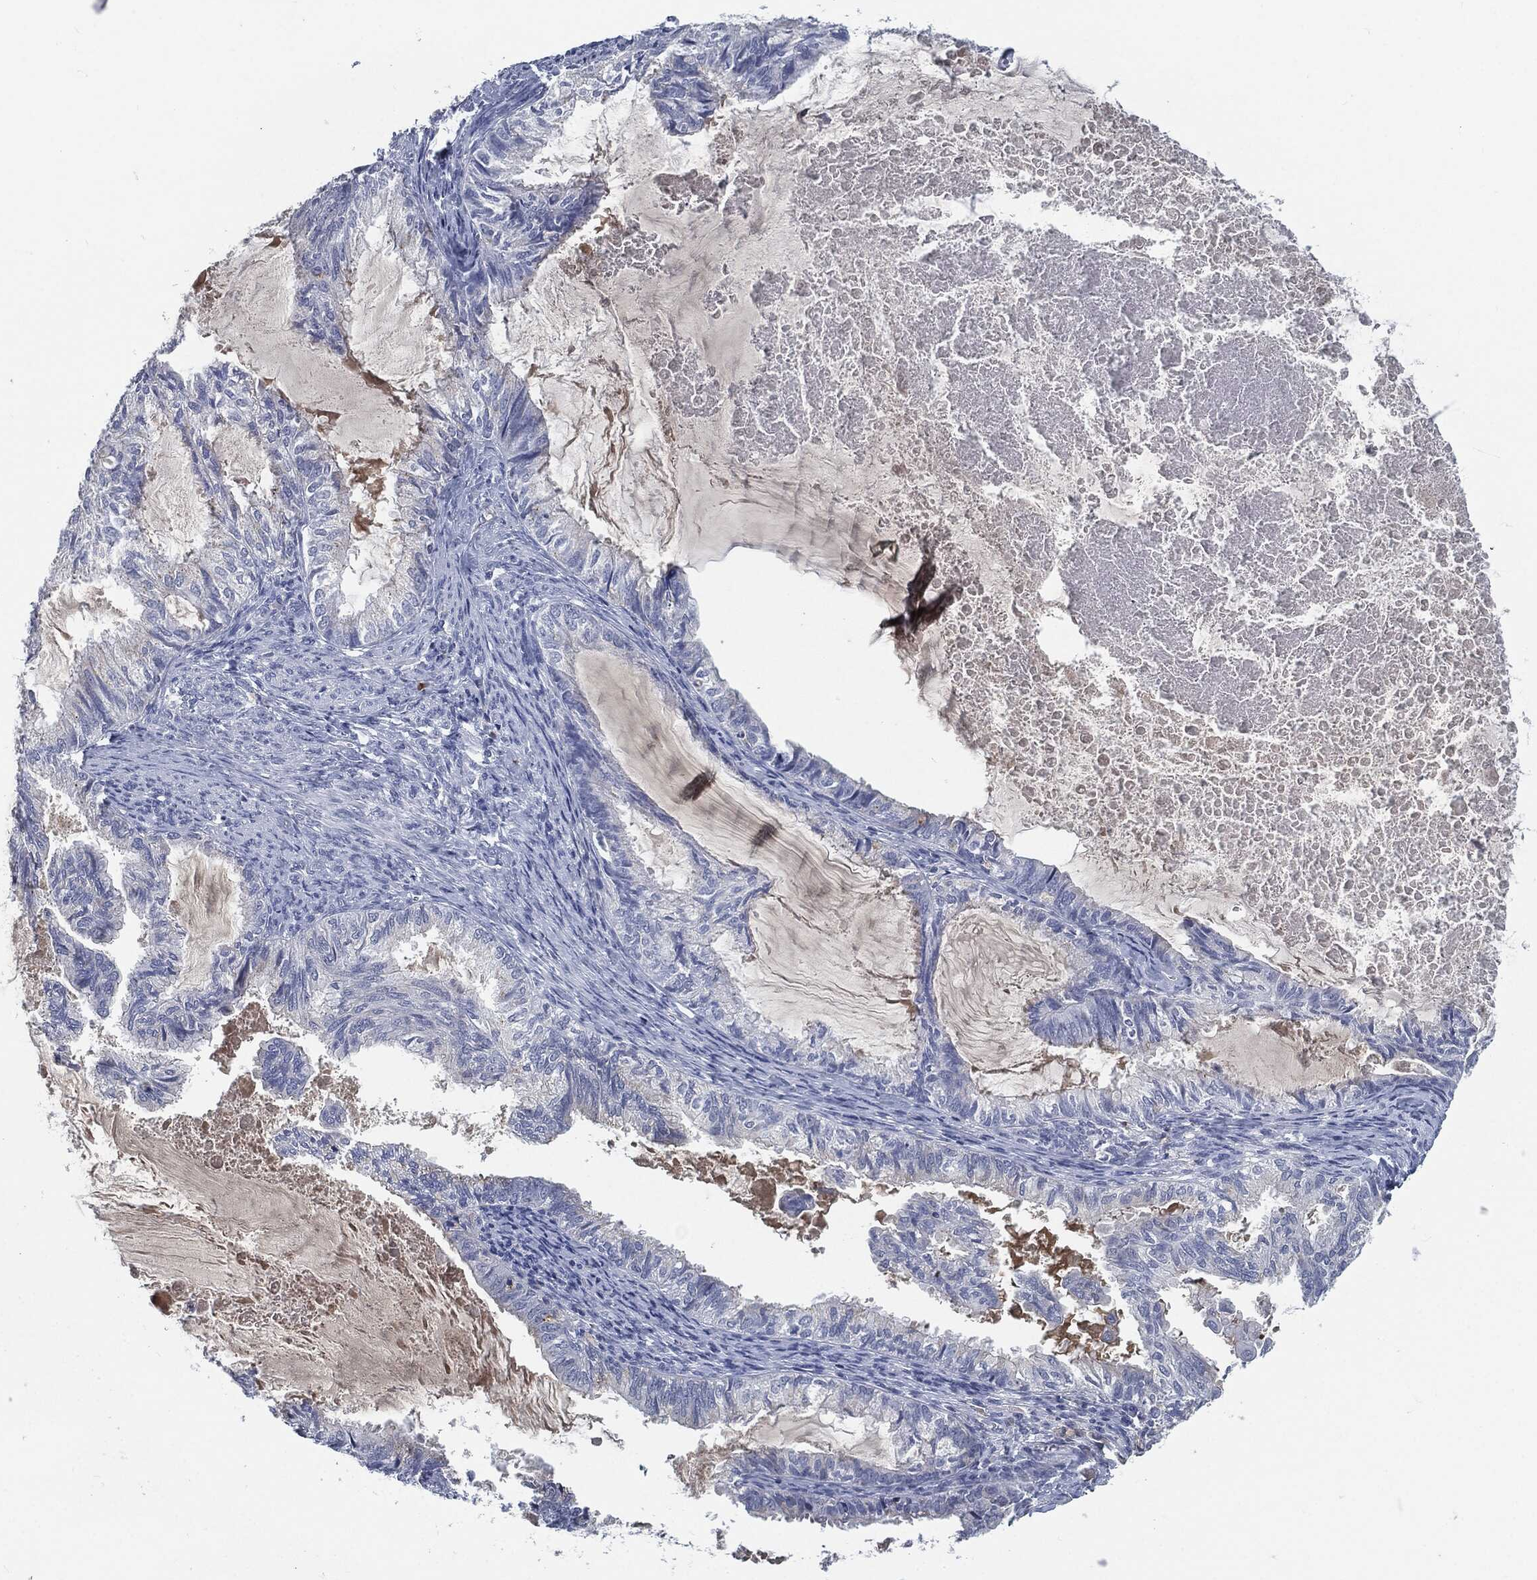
{"staining": {"intensity": "negative", "quantity": "none", "location": "none"}, "tissue": "endometrial cancer", "cell_type": "Tumor cells", "image_type": "cancer", "snomed": [{"axis": "morphology", "description": "Adenocarcinoma, NOS"}, {"axis": "topography", "description": "Endometrium"}], "caption": "Endometrial cancer was stained to show a protein in brown. There is no significant positivity in tumor cells. (IHC, brightfield microscopy, high magnification).", "gene": "MST1", "patient": {"sex": "female", "age": 86}}